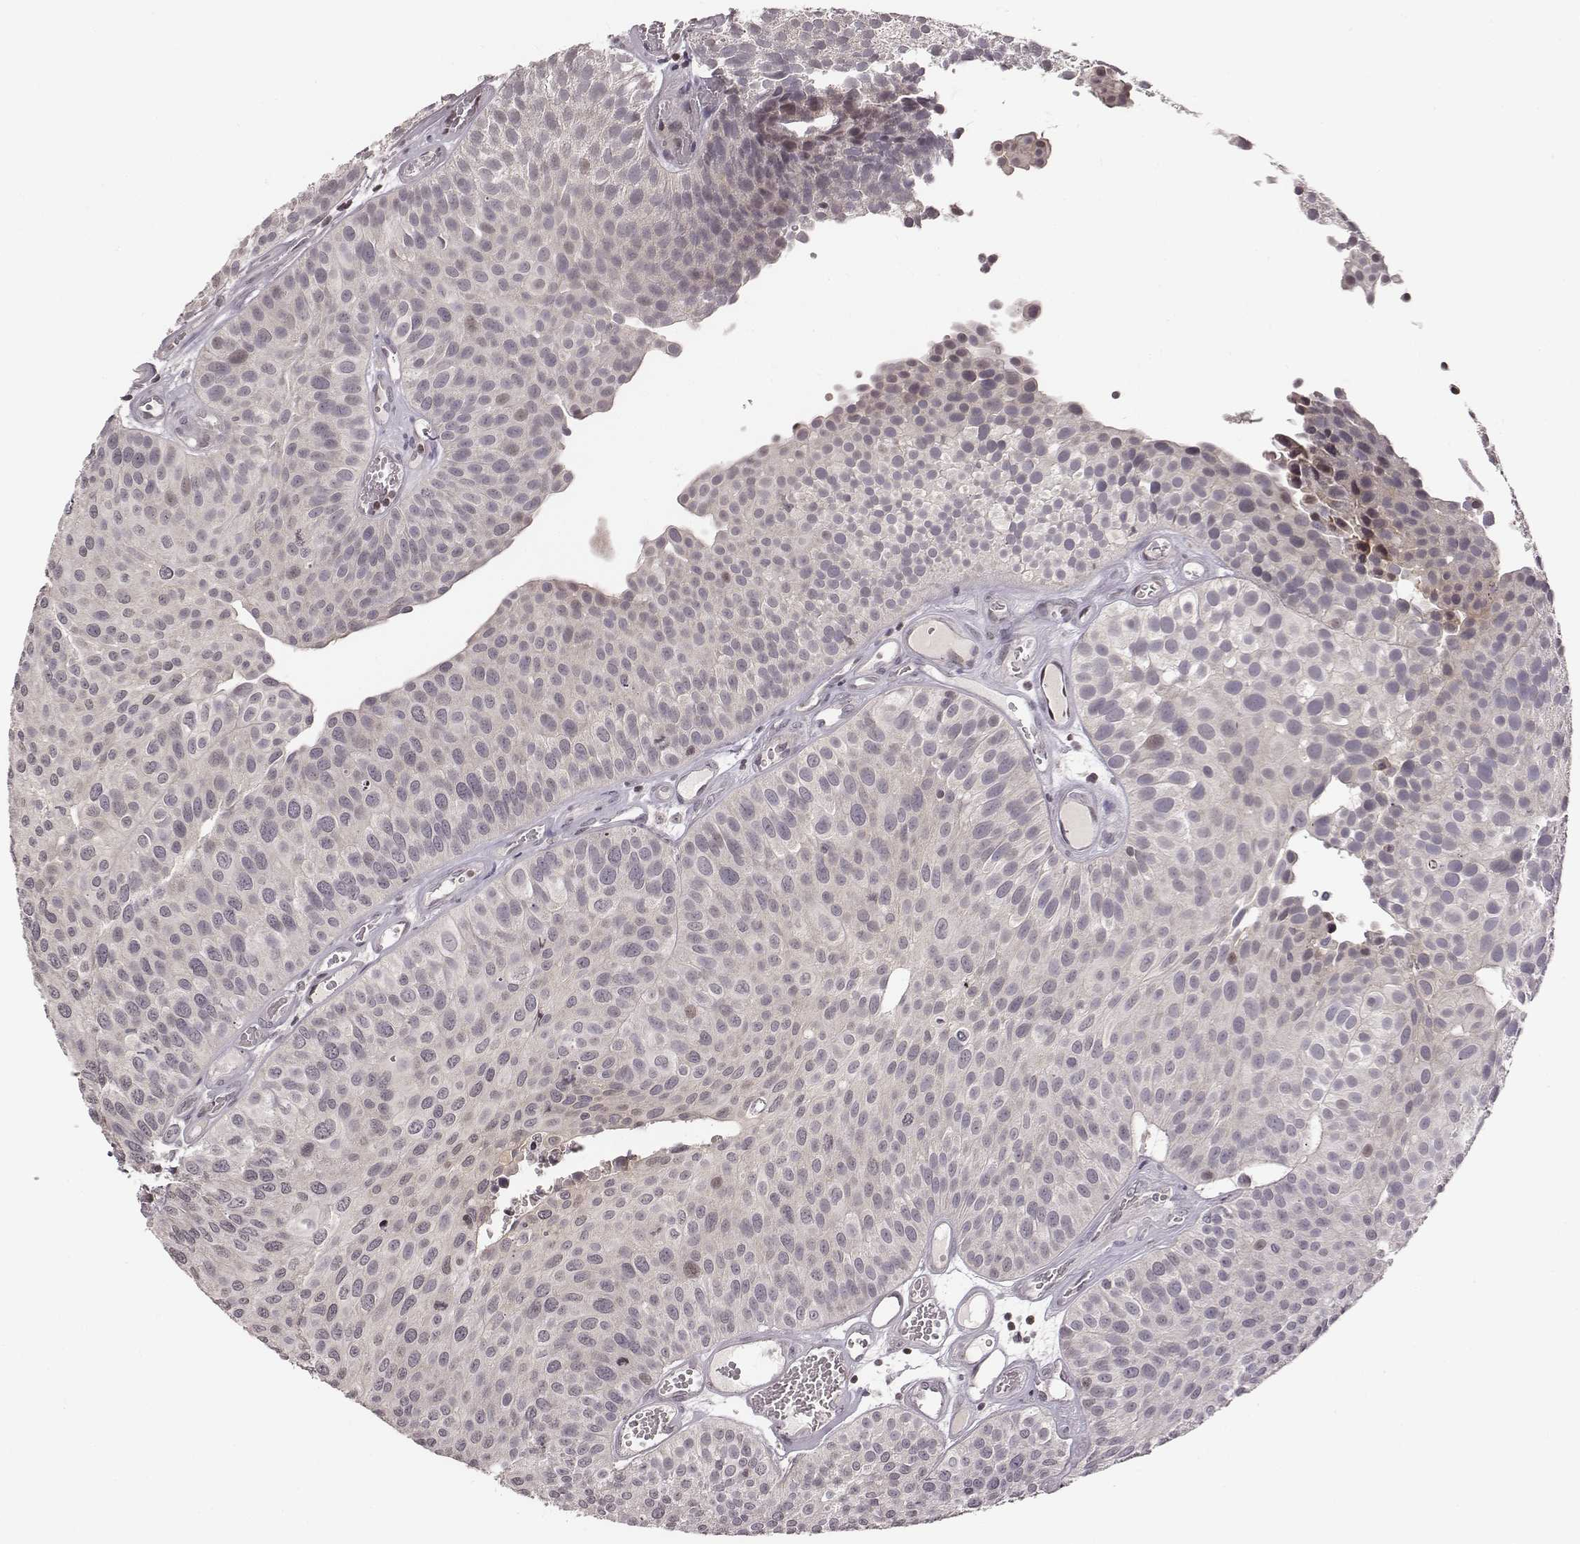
{"staining": {"intensity": "negative", "quantity": "none", "location": "none"}, "tissue": "urothelial cancer", "cell_type": "Tumor cells", "image_type": "cancer", "snomed": [{"axis": "morphology", "description": "Urothelial carcinoma, Low grade"}, {"axis": "topography", "description": "Urinary bladder"}], "caption": "IHC of urothelial carcinoma (low-grade) shows no positivity in tumor cells.", "gene": "GRM4", "patient": {"sex": "female", "age": 87}}